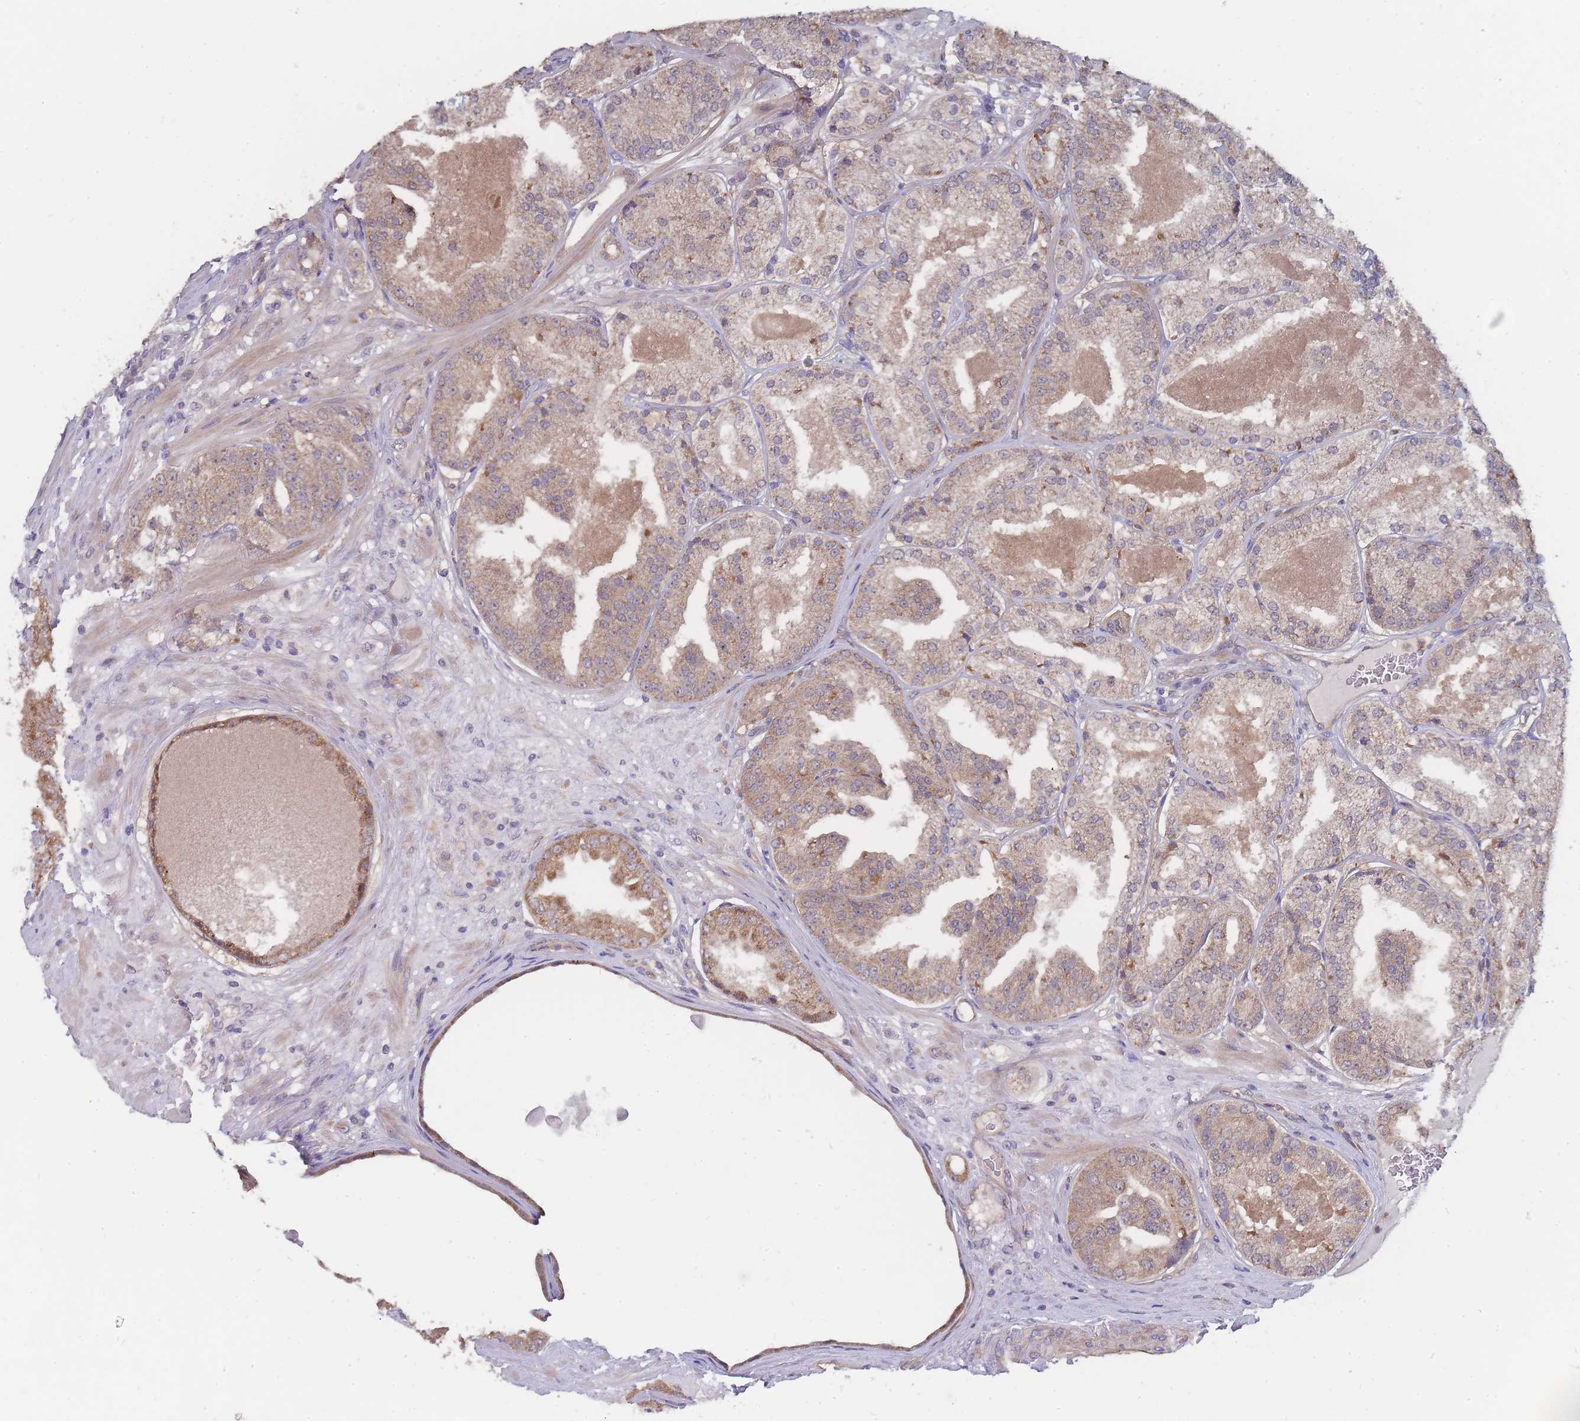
{"staining": {"intensity": "moderate", "quantity": ">75%", "location": "cytoplasmic/membranous"}, "tissue": "prostate cancer", "cell_type": "Tumor cells", "image_type": "cancer", "snomed": [{"axis": "morphology", "description": "Adenocarcinoma, High grade"}, {"axis": "topography", "description": "Prostate"}], "caption": "Tumor cells show medium levels of moderate cytoplasmic/membranous positivity in approximately >75% of cells in human prostate cancer.", "gene": "NUB1", "patient": {"sex": "male", "age": 63}}